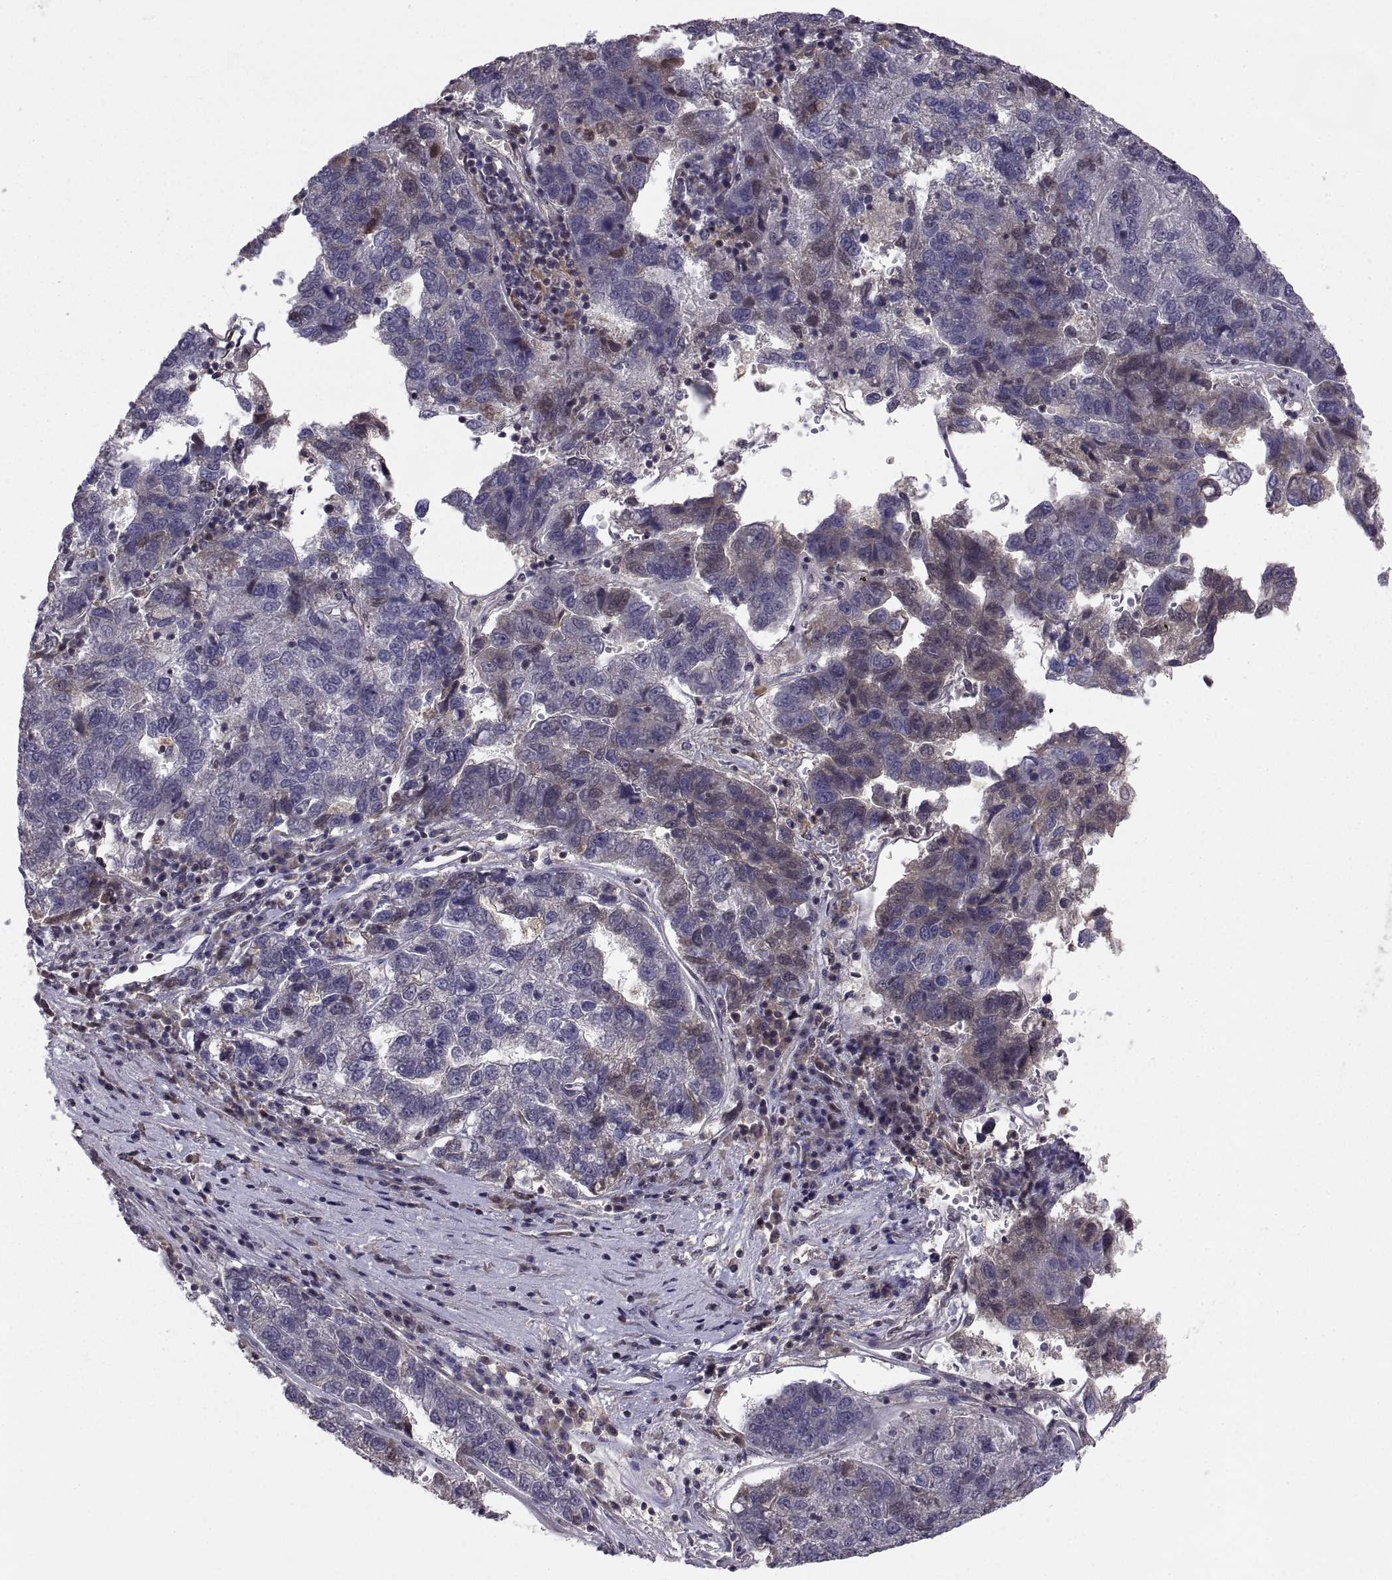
{"staining": {"intensity": "weak", "quantity": "<25%", "location": "cytoplasmic/membranous"}, "tissue": "pancreatic cancer", "cell_type": "Tumor cells", "image_type": "cancer", "snomed": [{"axis": "morphology", "description": "Adenocarcinoma, NOS"}, {"axis": "topography", "description": "Pancreas"}], "caption": "A photomicrograph of adenocarcinoma (pancreatic) stained for a protein shows no brown staining in tumor cells. (Stains: DAB (3,3'-diaminobenzidine) IHC with hematoxylin counter stain, Microscopy: brightfield microscopy at high magnification).", "gene": "ABL2", "patient": {"sex": "female", "age": 61}}